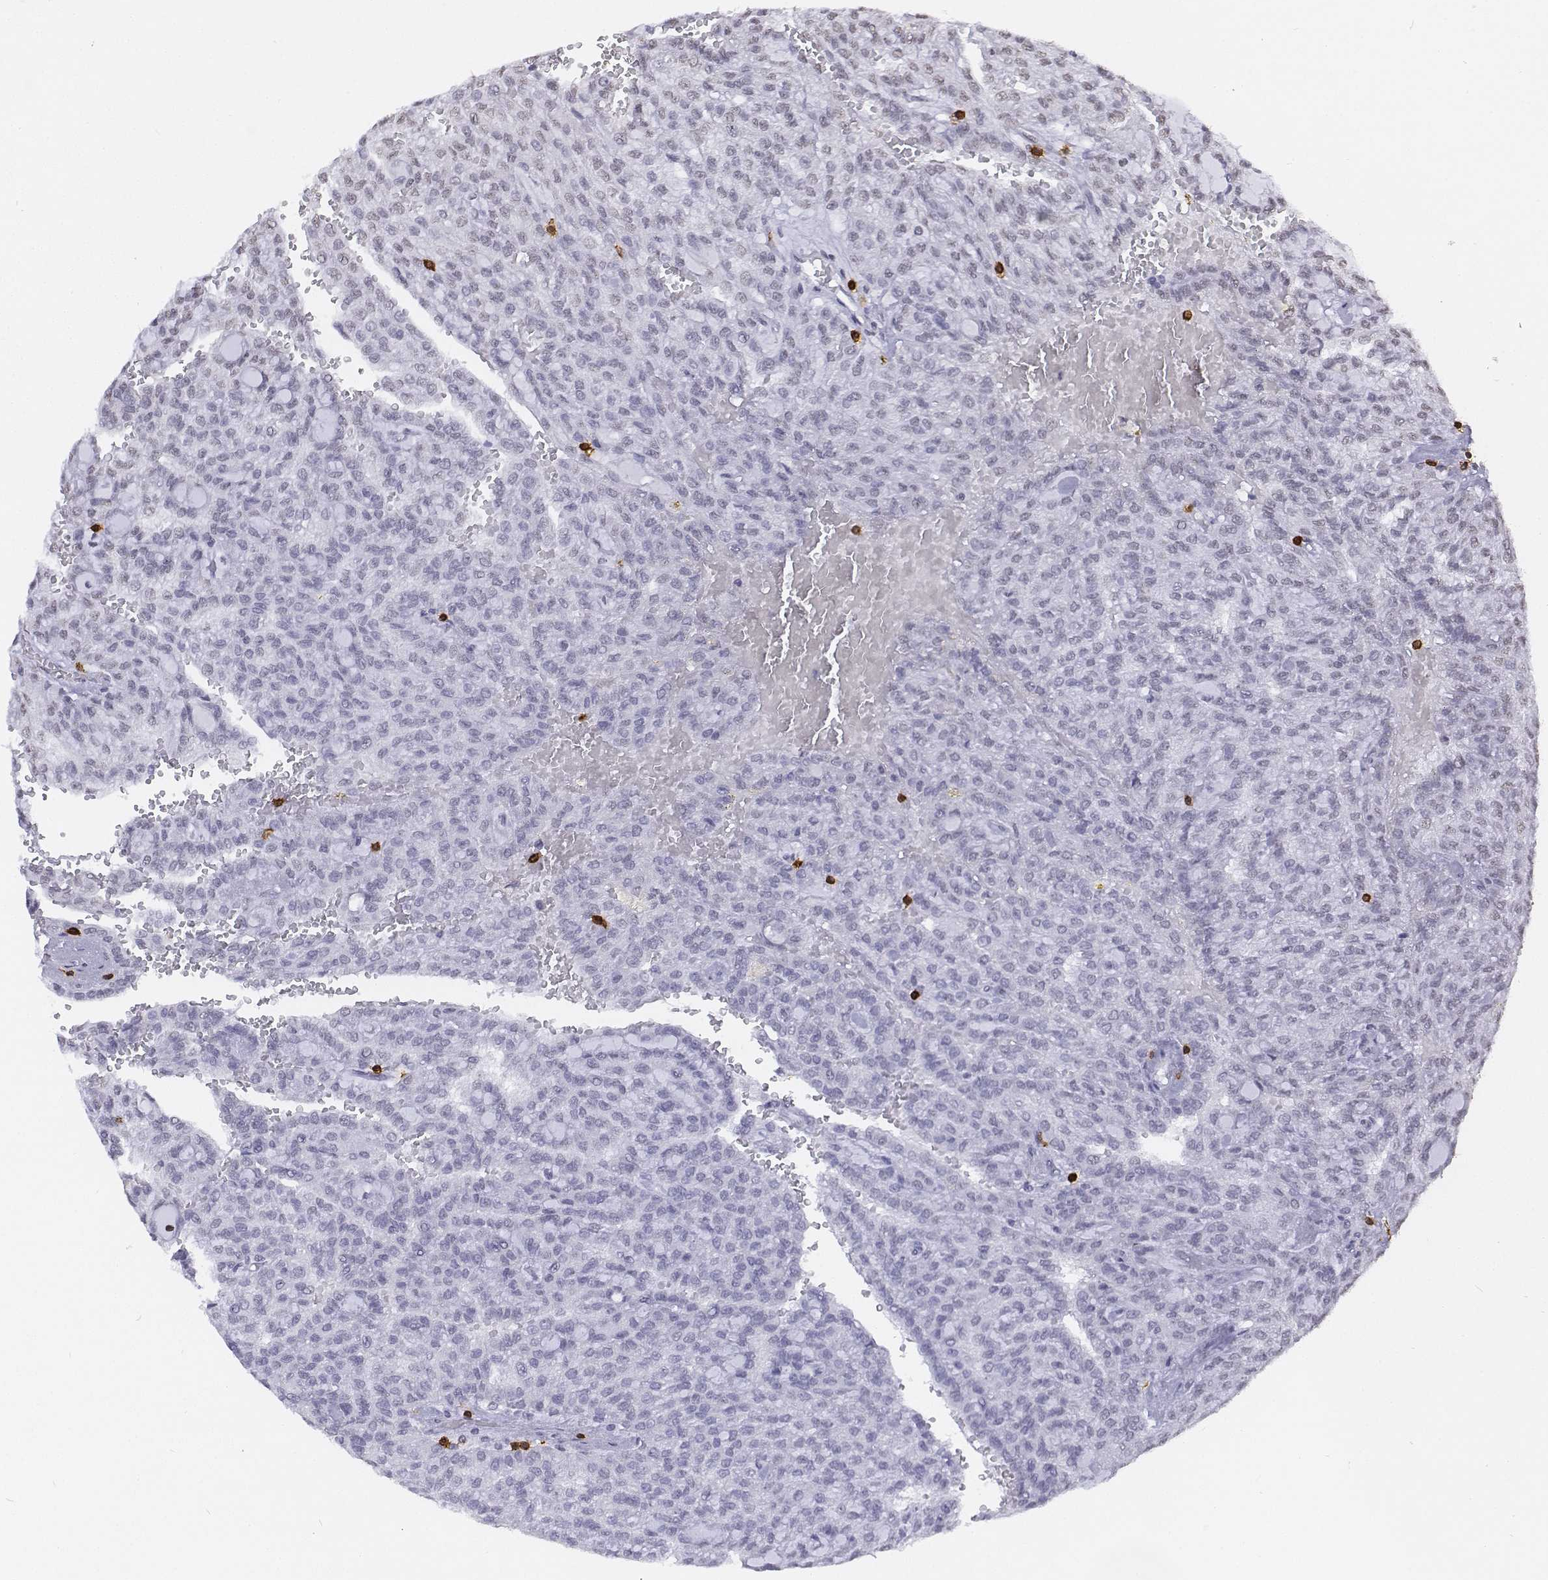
{"staining": {"intensity": "negative", "quantity": "none", "location": "none"}, "tissue": "renal cancer", "cell_type": "Tumor cells", "image_type": "cancer", "snomed": [{"axis": "morphology", "description": "Adenocarcinoma, NOS"}, {"axis": "topography", "description": "Kidney"}], "caption": "High magnification brightfield microscopy of adenocarcinoma (renal) stained with DAB (3,3'-diaminobenzidine) (brown) and counterstained with hematoxylin (blue): tumor cells show no significant positivity.", "gene": "CD3E", "patient": {"sex": "male", "age": 63}}